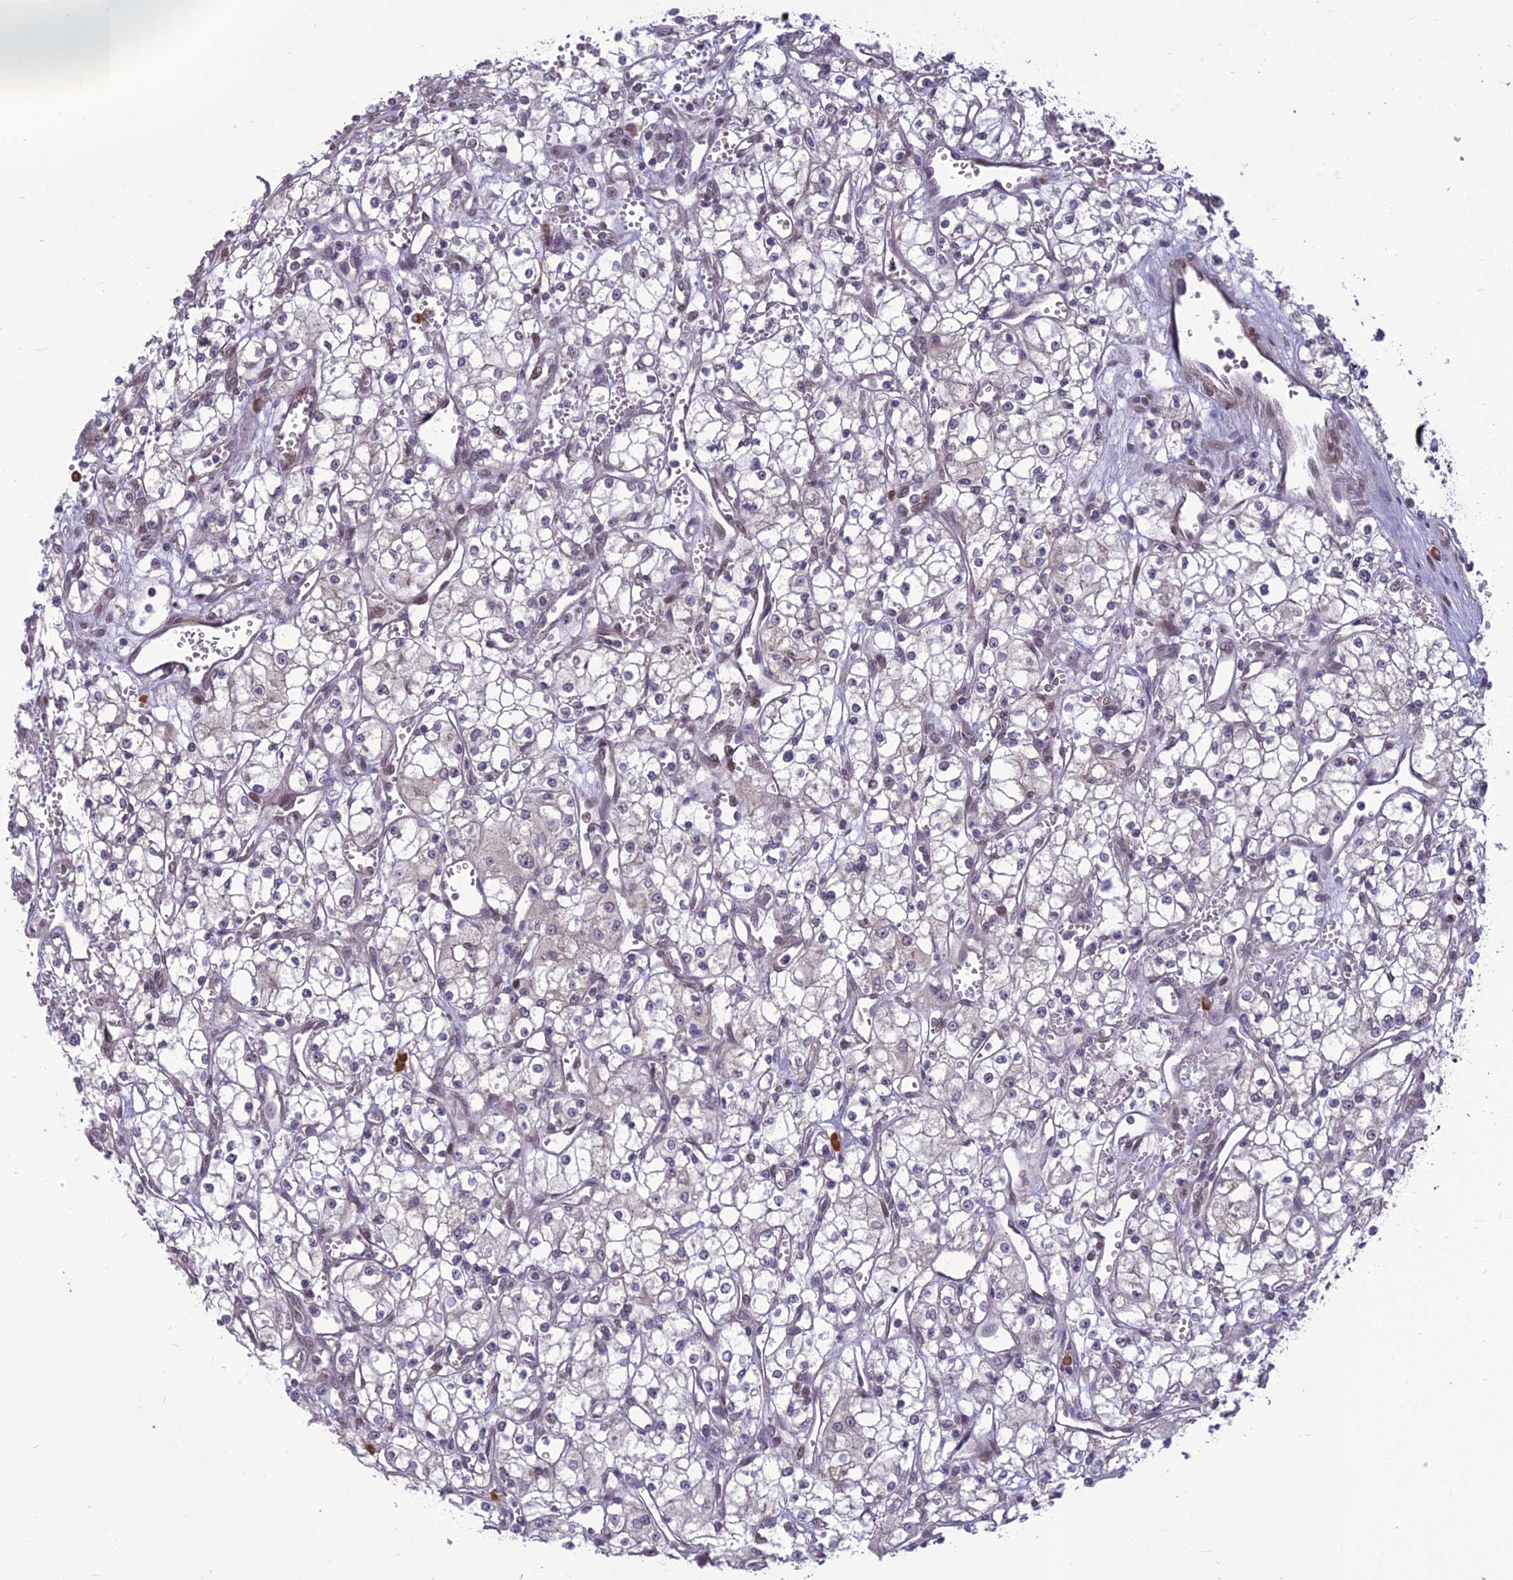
{"staining": {"intensity": "negative", "quantity": "none", "location": "none"}, "tissue": "renal cancer", "cell_type": "Tumor cells", "image_type": "cancer", "snomed": [{"axis": "morphology", "description": "Adenocarcinoma, NOS"}, {"axis": "topography", "description": "Kidney"}], "caption": "A photomicrograph of human renal cancer (adenocarcinoma) is negative for staining in tumor cells.", "gene": "FBRS", "patient": {"sex": "male", "age": 59}}